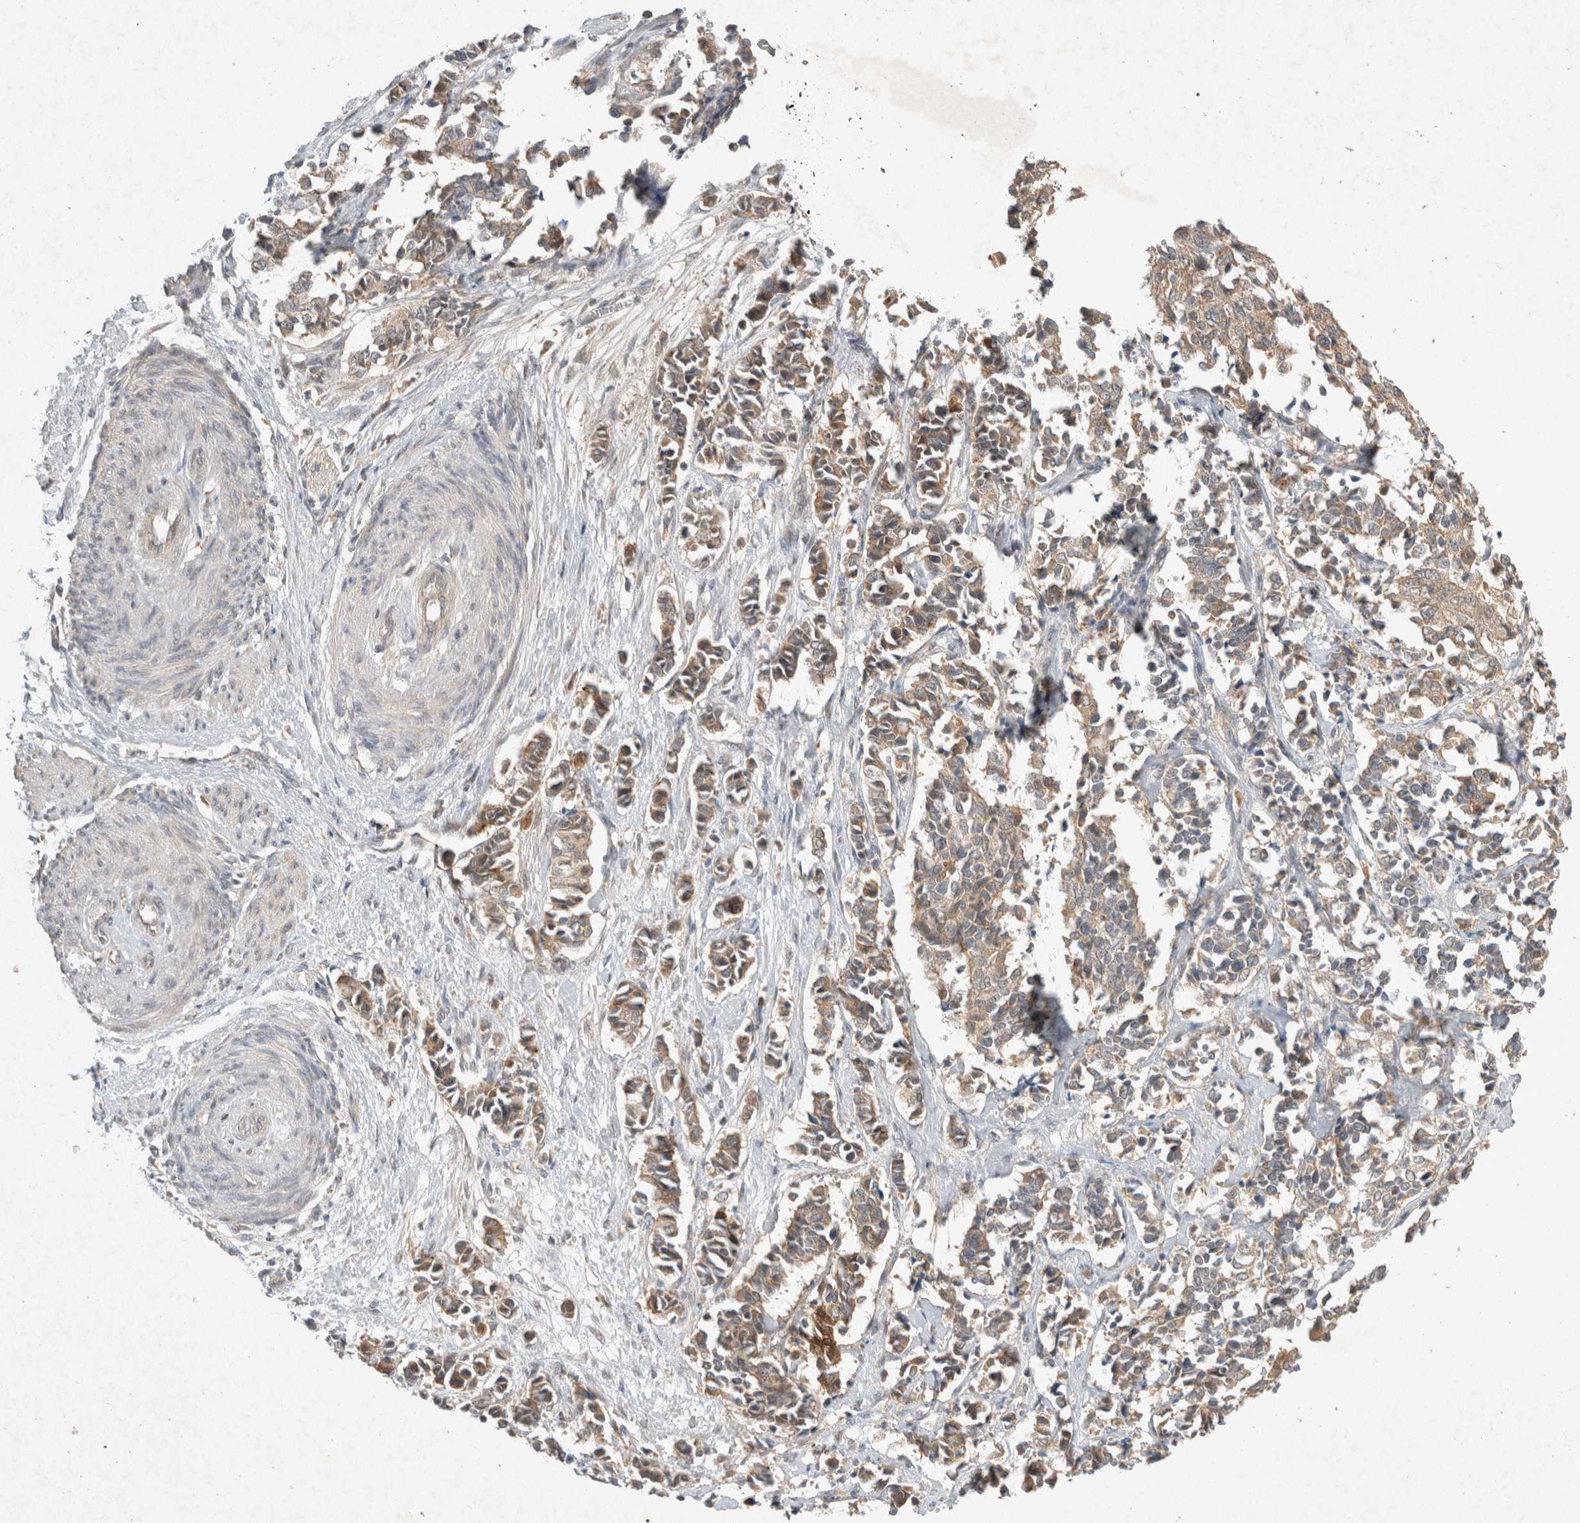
{"staining": {"intensity": "moderate", "quantity": ">75%", "location": "cytoplasmic/membranous"}, "tissue": "cervical cancer", "cell_type": "Tumor cells", "image_type": "cancer", "snomed": [{"axis": "morphology", "description": "Normal tissue, NOS"}, {"axis": "morphology", "description": "Squamous cell carcinoma, NOS"}, {"axis": "topography", "description": "Cervix"}], "caption": "An image of human squamous cell carcinoma (cervical) stained for a protein reveals moderate cytoplasmic/membranous brown staining in tumor cells.", "gene": "LOXL2", "patient": {"sex": "female", "age": 35}}